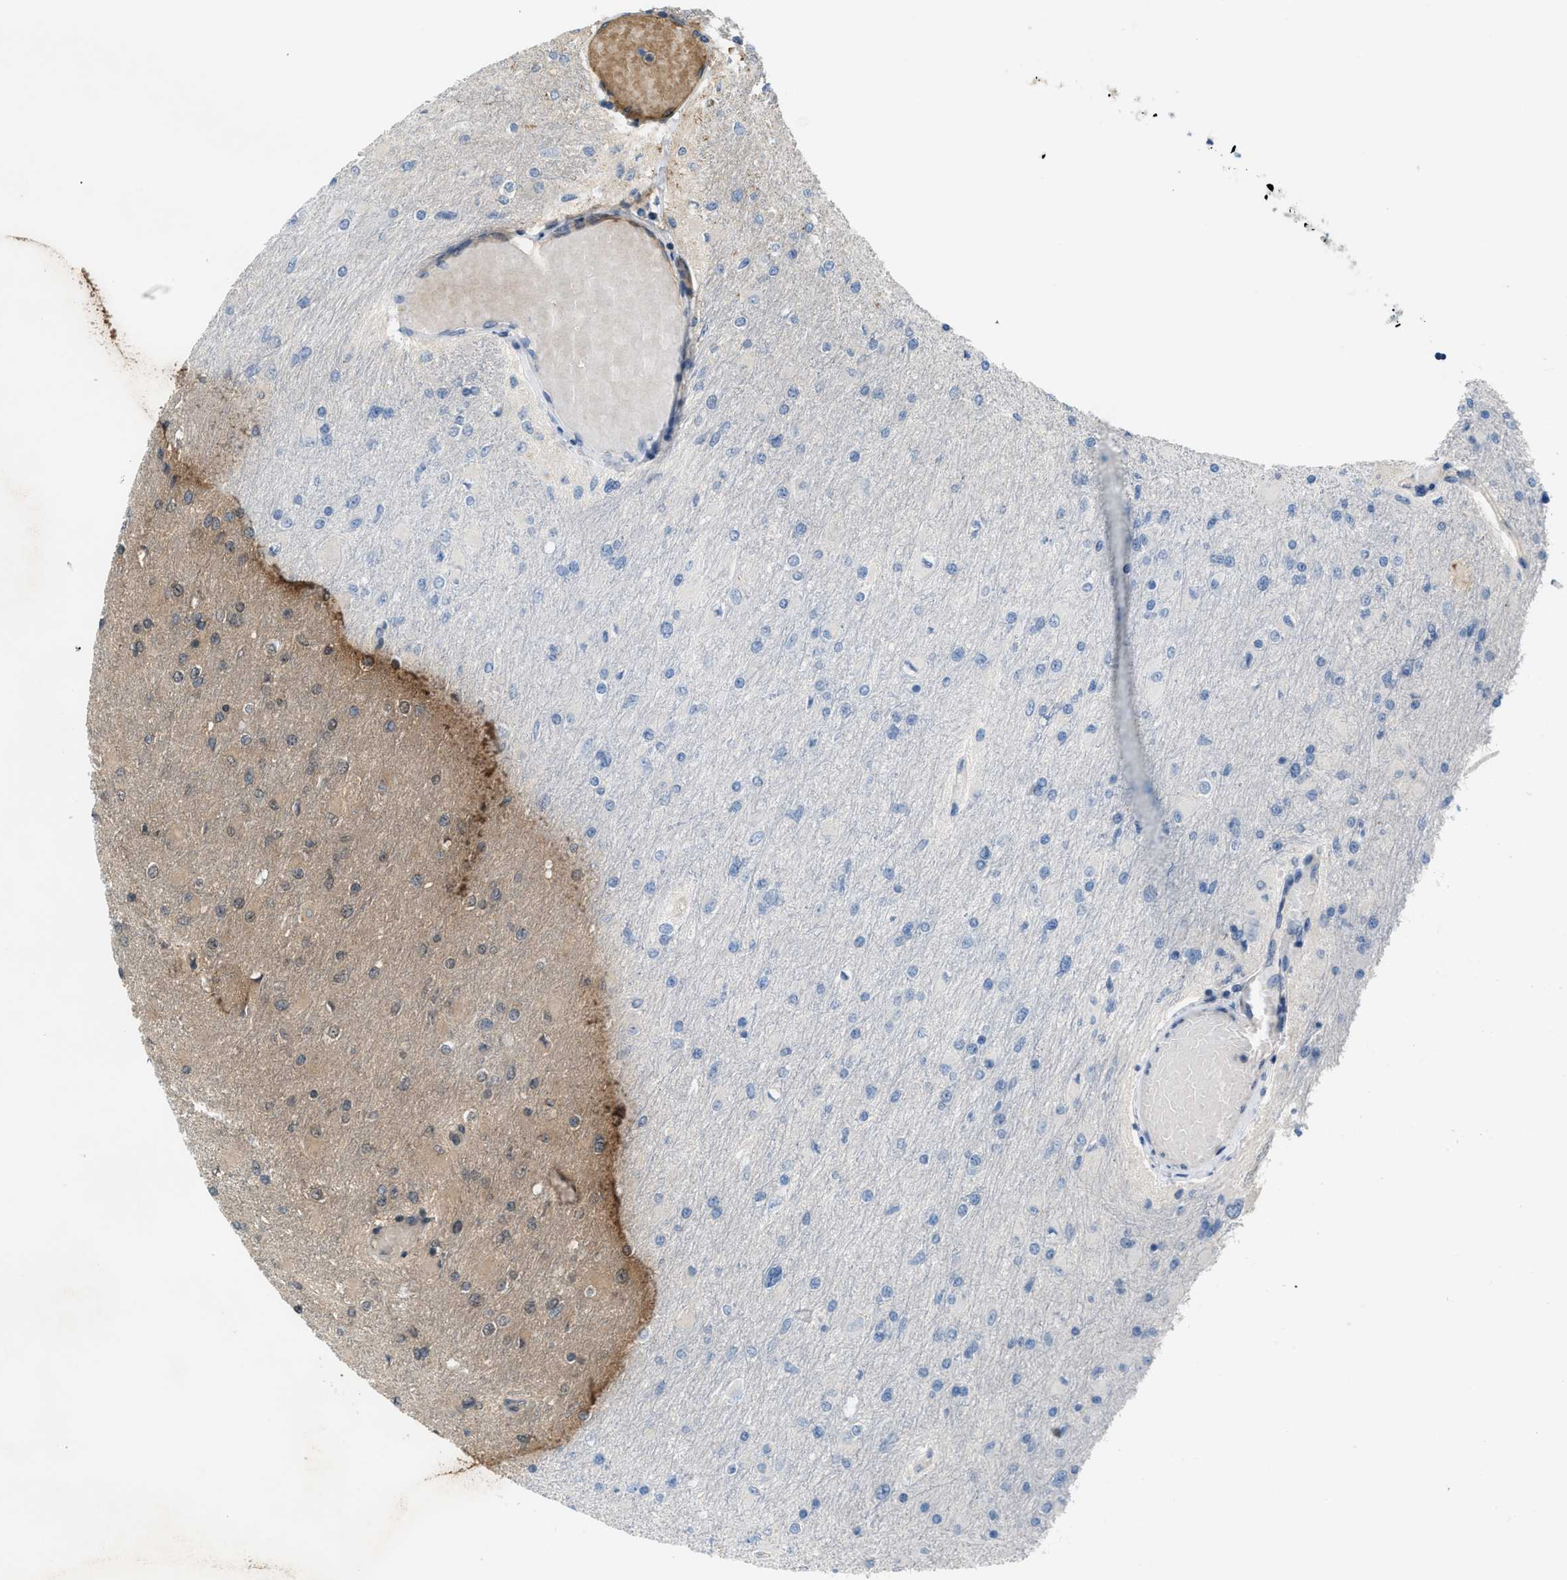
{"staining": {"intensity": "weak", "quantity": "<25%", "location": "cytoplasmic/membranous"}, "tissue": "glioma", "cell_type": "Tumor cells", "image_type": "cancer", "snomed": [{"axis": "morphology", "description": "Glioma, malignant, High grade"}, {"axis": "topography", "description": "Cerebral cortex"}], "caption": "High power microscopy histopathology image of an immunohistochemistry (IHC) image of malignant high-grade glioma, revealing no significant staining in tumor cells.", "gene": "BAG4", "patient": {"sex": "female", "age": 36}}